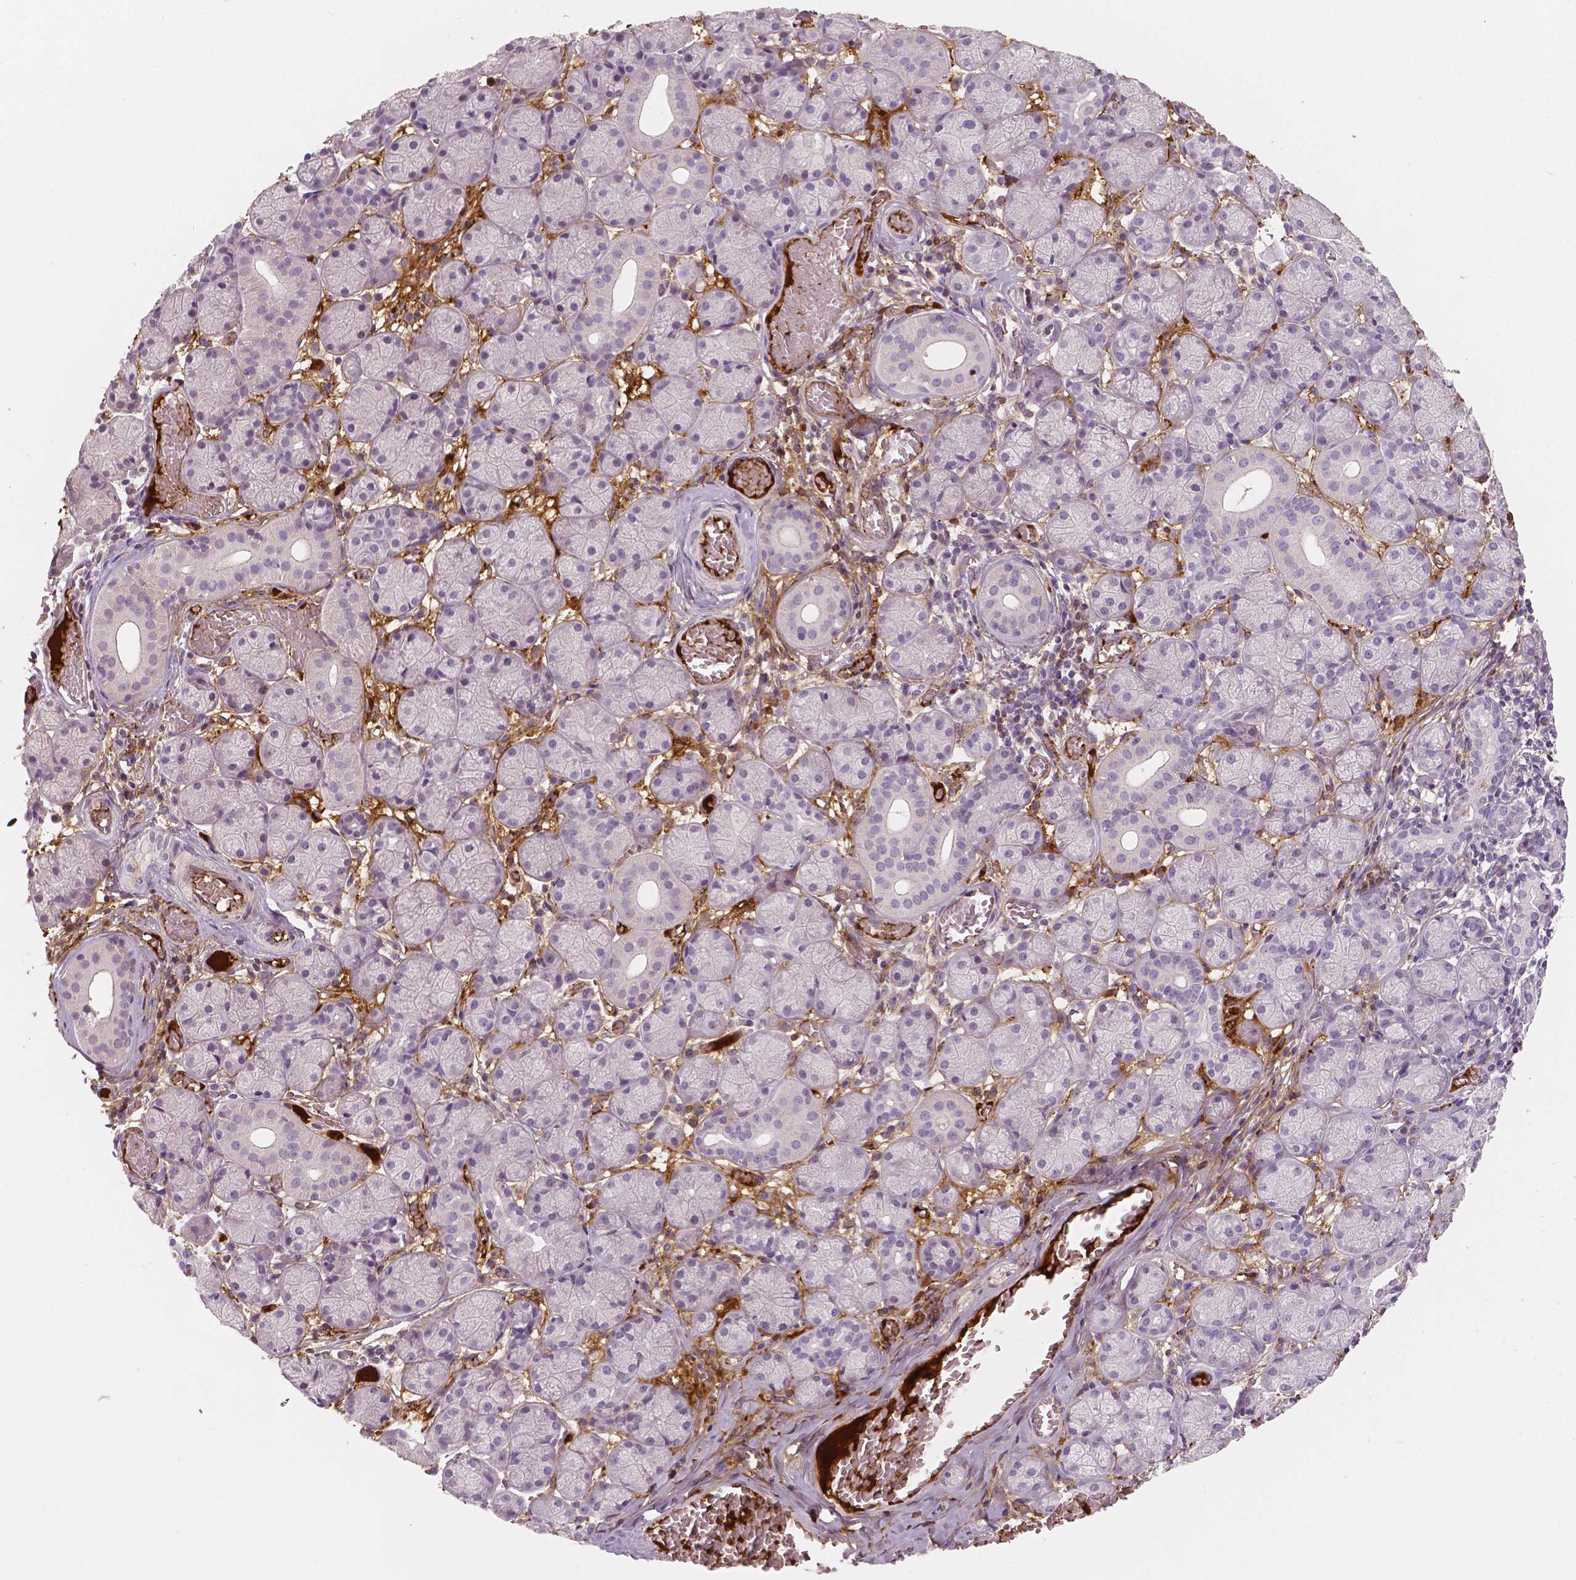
{"staining": {"intensity": "negative", "quantity": "none", "location": "none"}, "tissue": "salivary gland", "cell_type": "Glandular cells", "image_type": "normal", "snomed": [{"axis": "morphology", "description": "Normal tissue, NOS"}, {"axis": "topography", "description": "Salivary gland"}, {"axis": "topography", "description": "Peripheral nerve tissue"}], "caption": "A photomicrograph of human salivary gland is negative for staining in glandular cells. Nuclei are stained in blue.", "gene": "APOA4", "patient": {"sex": "female", "age": 24}}